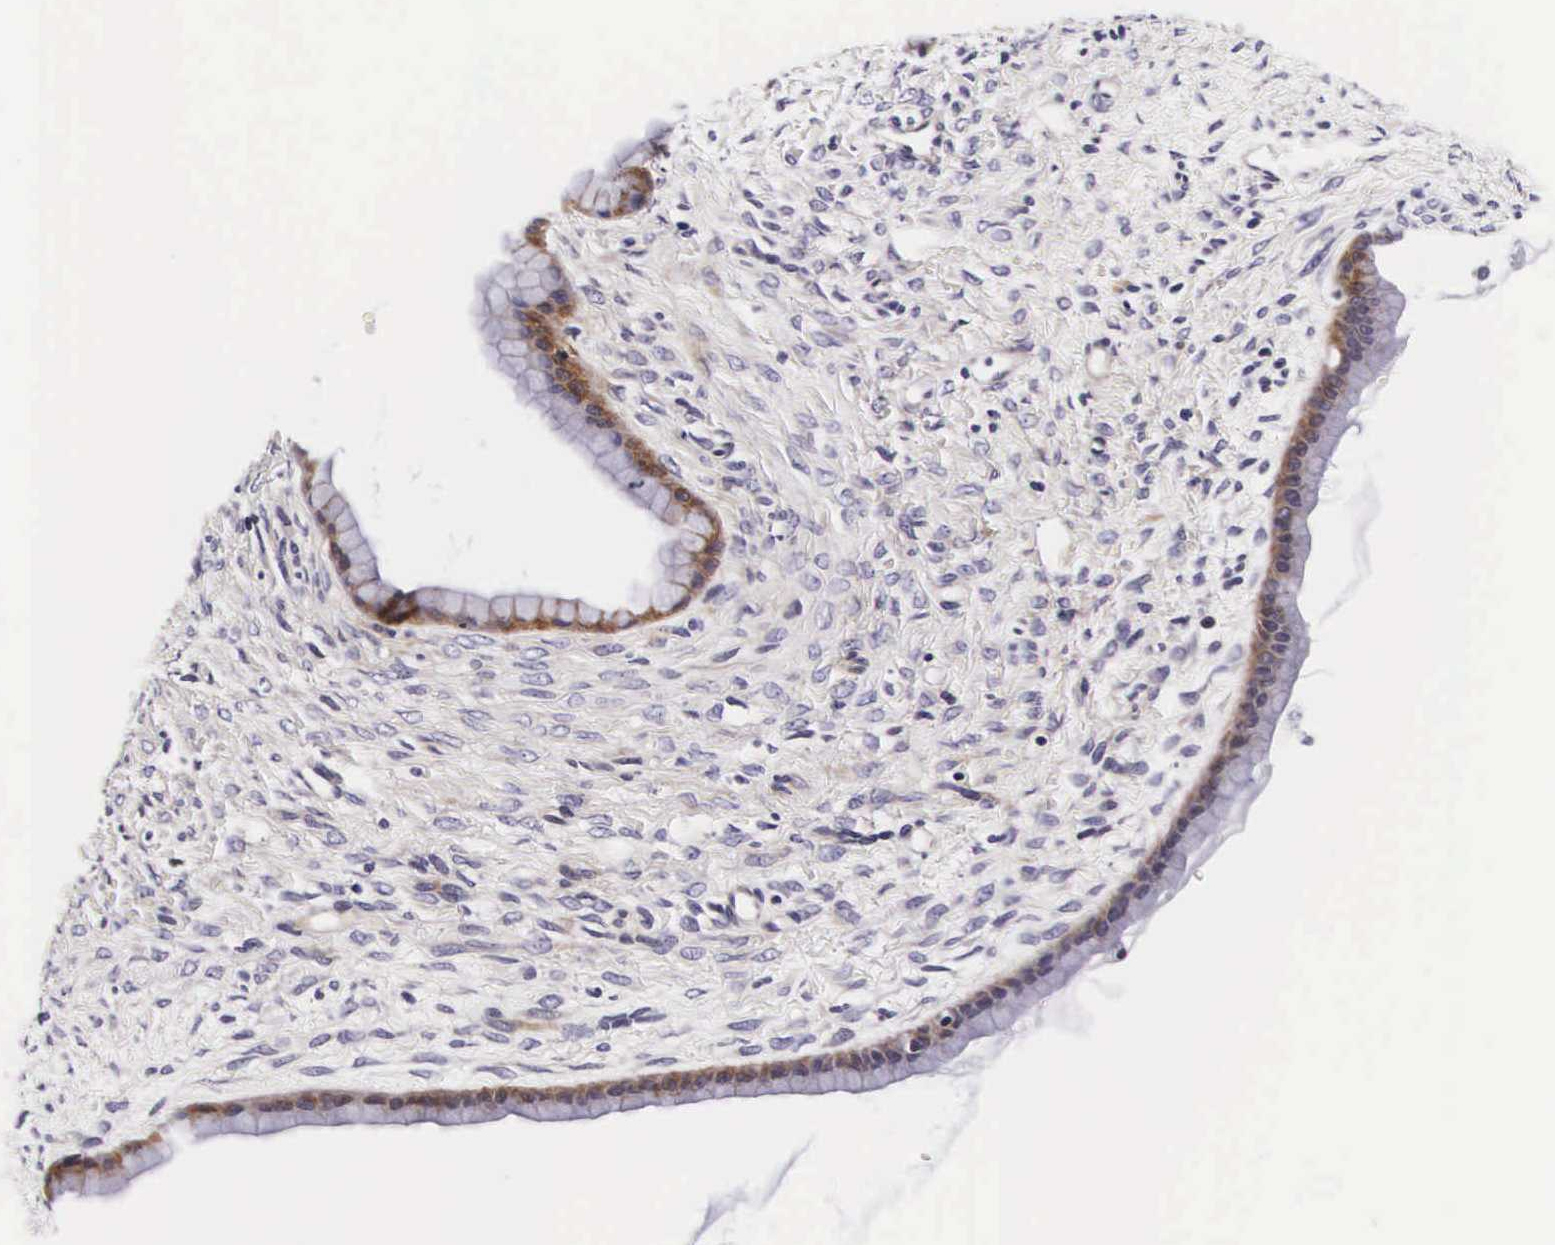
{"staining": {"intensity": "negative", "quantity": "none", "location": "none"}, "tissue": "ovarian cancer", "cell_type": "Tumor cells", "image_type": "cancer", "snomed": [{"axis": "morphology", "description": "Cystadenocarcinoma, mucinous, NOS"}, {"axis": "topography", "description": "Ovary"}], "caption": "Tumor cells are negative for protein expression in human ovarian cancer. Brightfield microscopy of IHC stained with DAB (brown) and hematoxylin (blue), captured at high magnification.", "gene": "UPRT", "patient": {"sex": "female", "age": 25}}